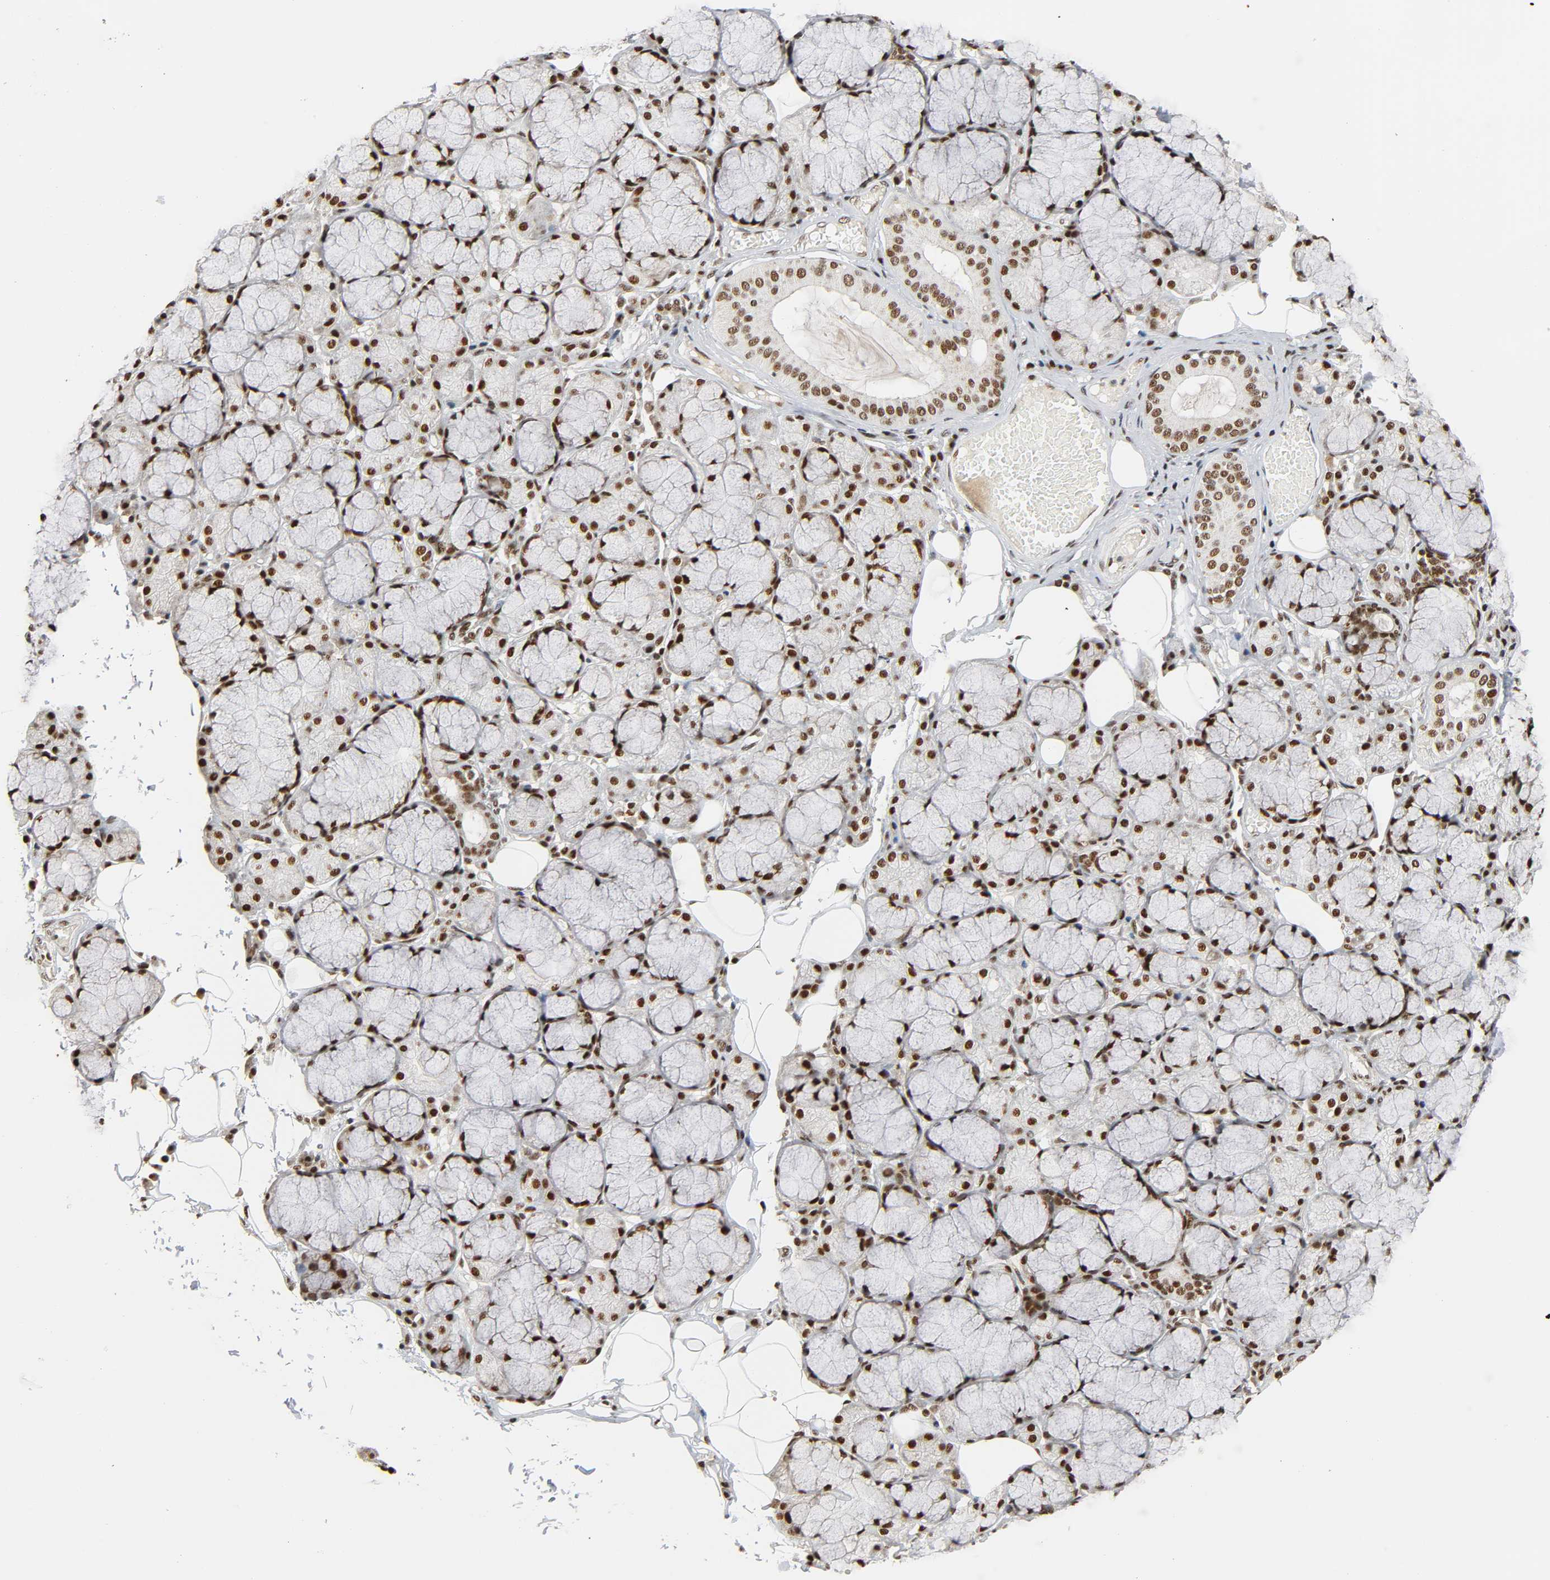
{"staining": {"intensity": "strong", "quantity": ">75%", "location": "nuclear"}, "tissue": "salivary gland", "cell_type": "Glandular cells", "image_type": "normal", "snomed": [{"axis": "morphology", "description": "Normal tissue, NOS"}, {"axis": "topography", "description": "Skeletal muscle"}, {"axis": "topography", "description": "Oral tissue"}, {"axis": "topography", "description": "Salivary gland"}, {"axis": "topography", "description": "Peripheral nerve tissue"}], "caption": "Immunohistochemistry (IHC) micrograph of normal salivary gland: human salivary gland stained using IHC shows high levels of strong protein expression localized specifically in the nuclear of glandular cells, appearing as a nuclear brown color.", "gene": "CDK9", "patient": {"sex": "male", "age": 54}}